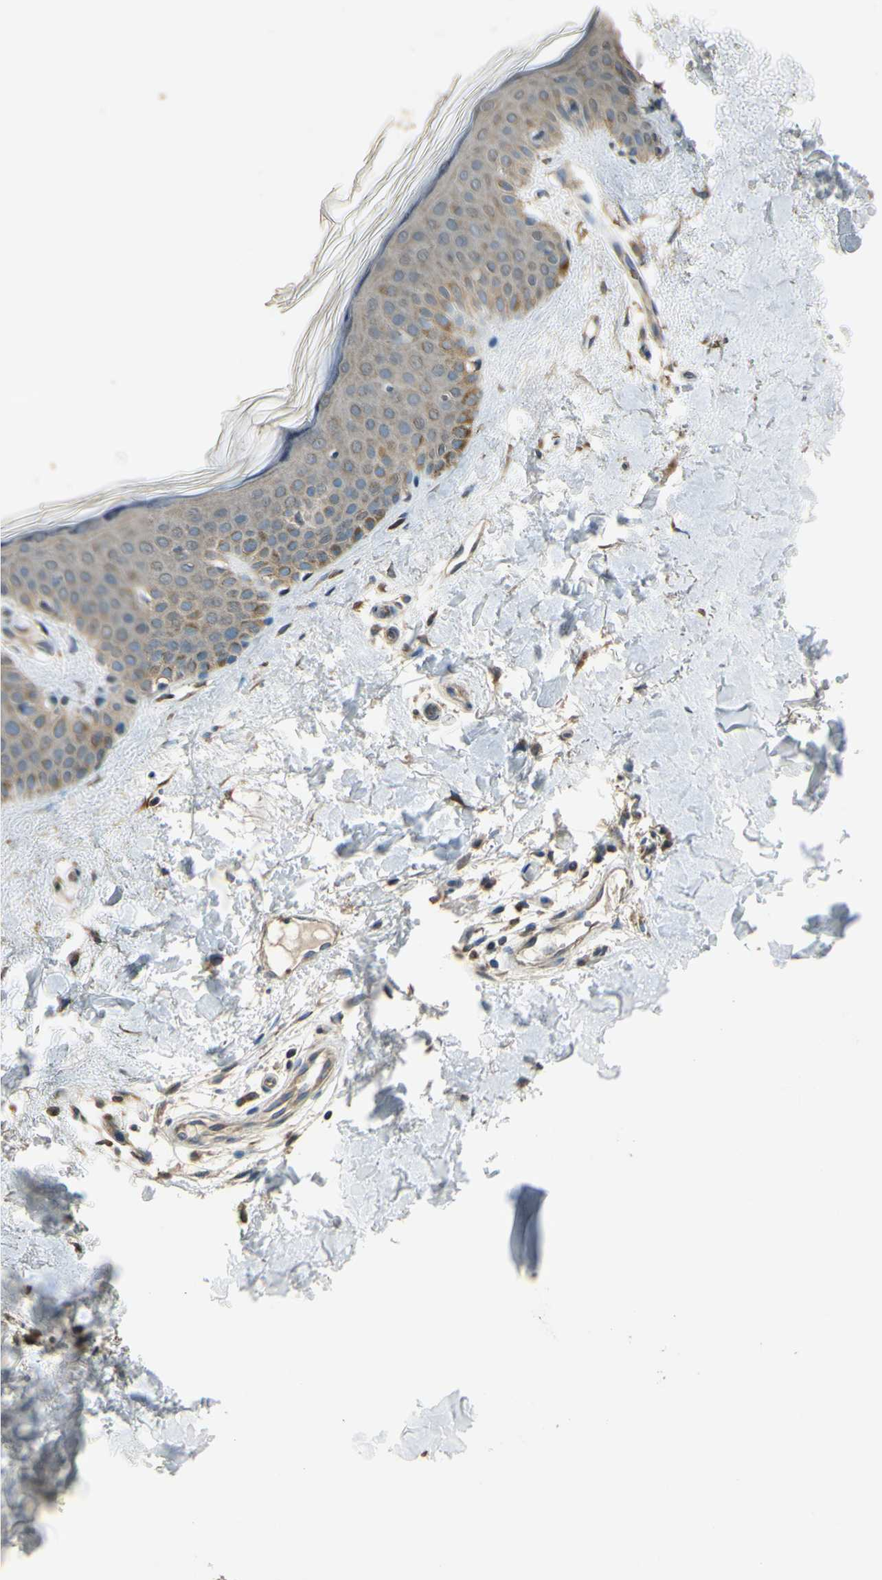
{"staining": {"intensity": "weak", "quantity": ">75%", "location": "cytoplasmic/membranous"}, "tissue": "skin", "cell_type": "Fibroblasts", "image_type": "normal", "snomed": [{"axis": "morphology", "description": "Normal tissue, NOS"}, {"axis": "topography", "description": "Skin"}], "caption": "Fibroblasts display low levels of weak cytoplasmic/membranous positivity in approximately >75% of cells in unremarkable skin.", "gene": "STX18", "patient": {"sex": "male", "age": 67}}